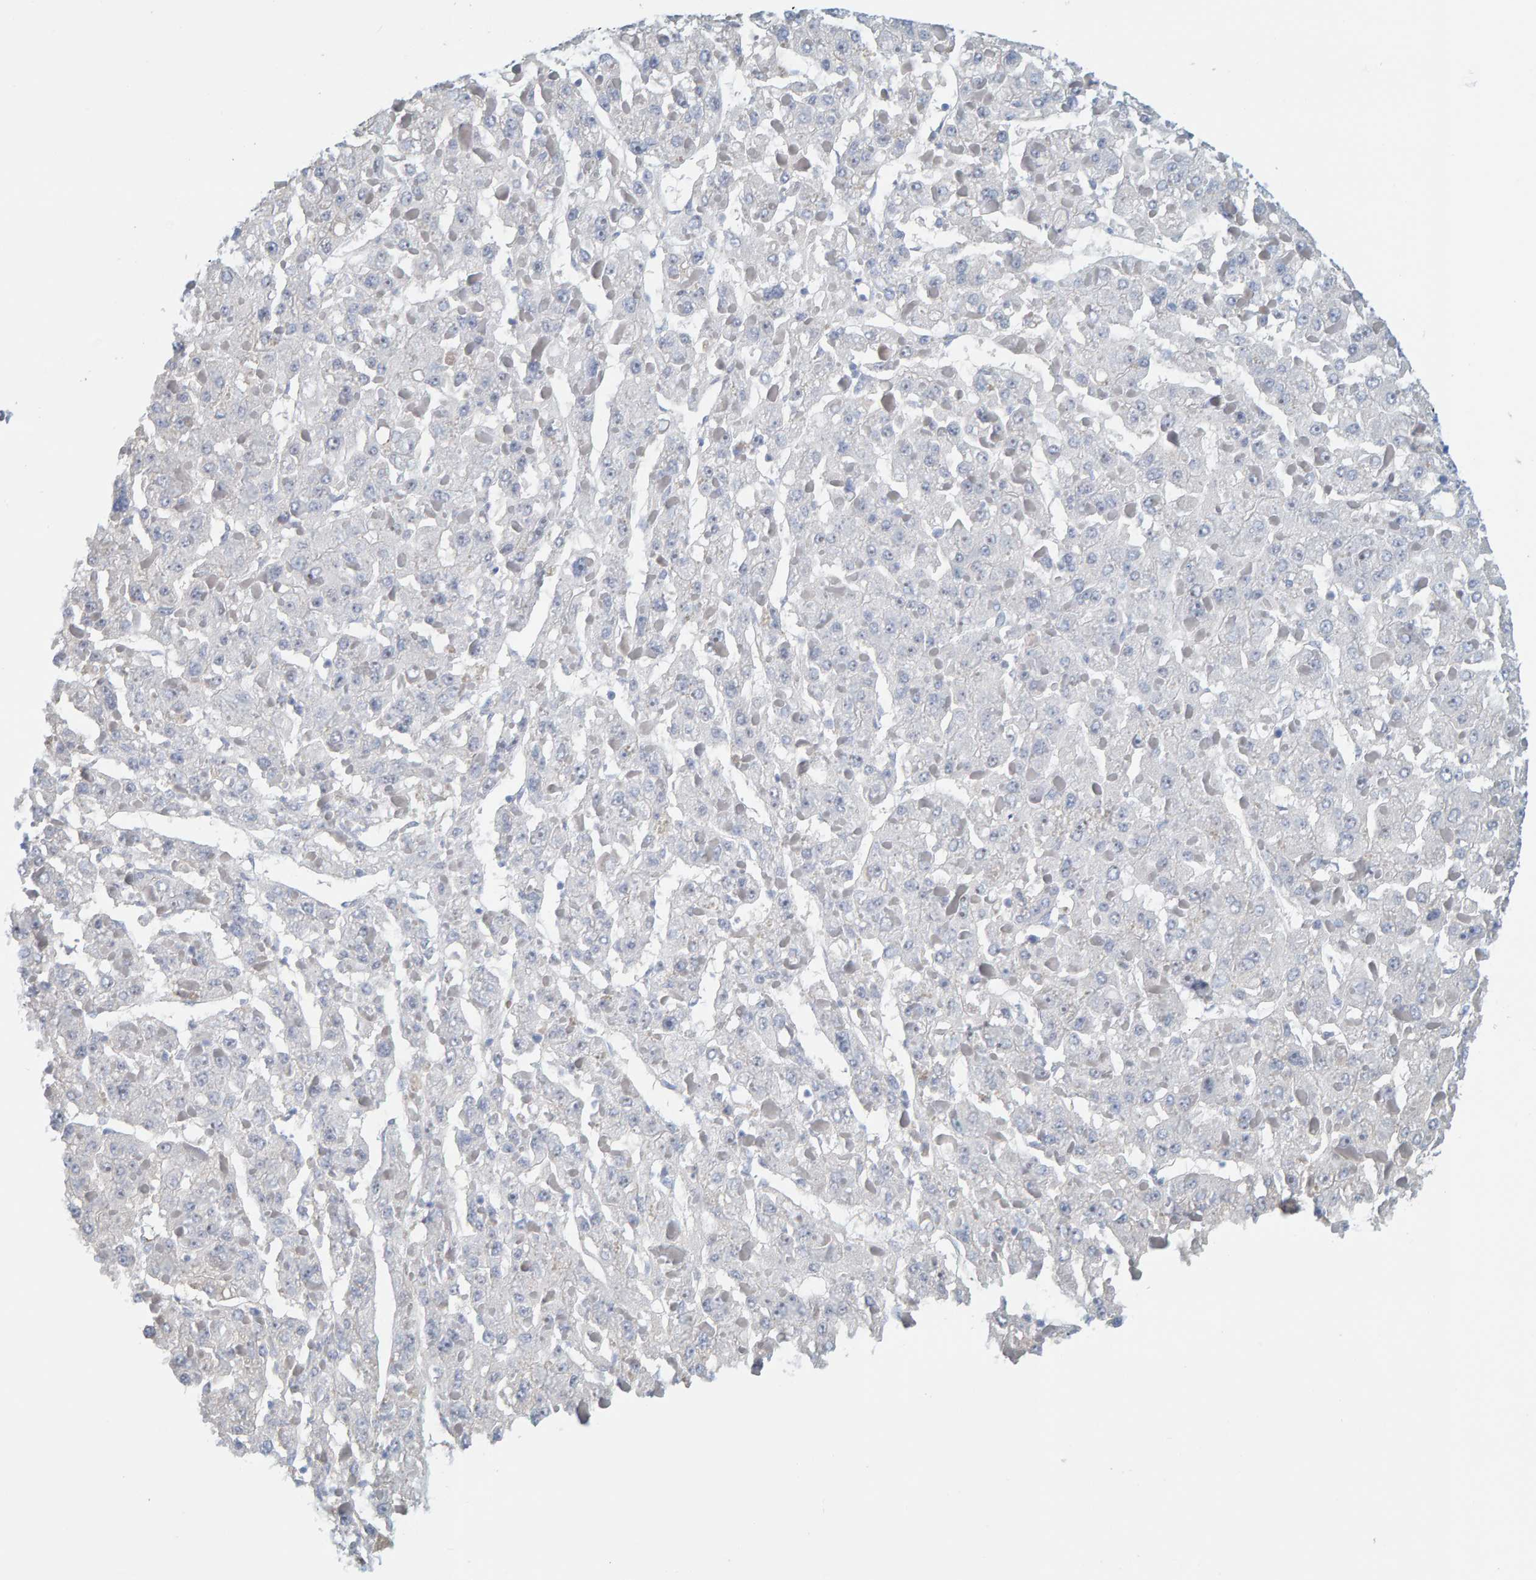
{"staining": {"intensity": "negative", "quantity": "none", "location": "none"}, "tissue": "liver cancer", "cell_type": "Tumor cells", "image_type": "cancer", "snomed": [{"axis": "morphology", "description": "Carcinoma, Hepatocellular, NOS"}, {"axis": "topography", "description": "Liver"}], "caption": "Tumor cells show no significant positivity in liver cancer (hepatocellular carcinoma).", "gene": "MAP1B", "patient": {"sex": "female", "age": 73}}